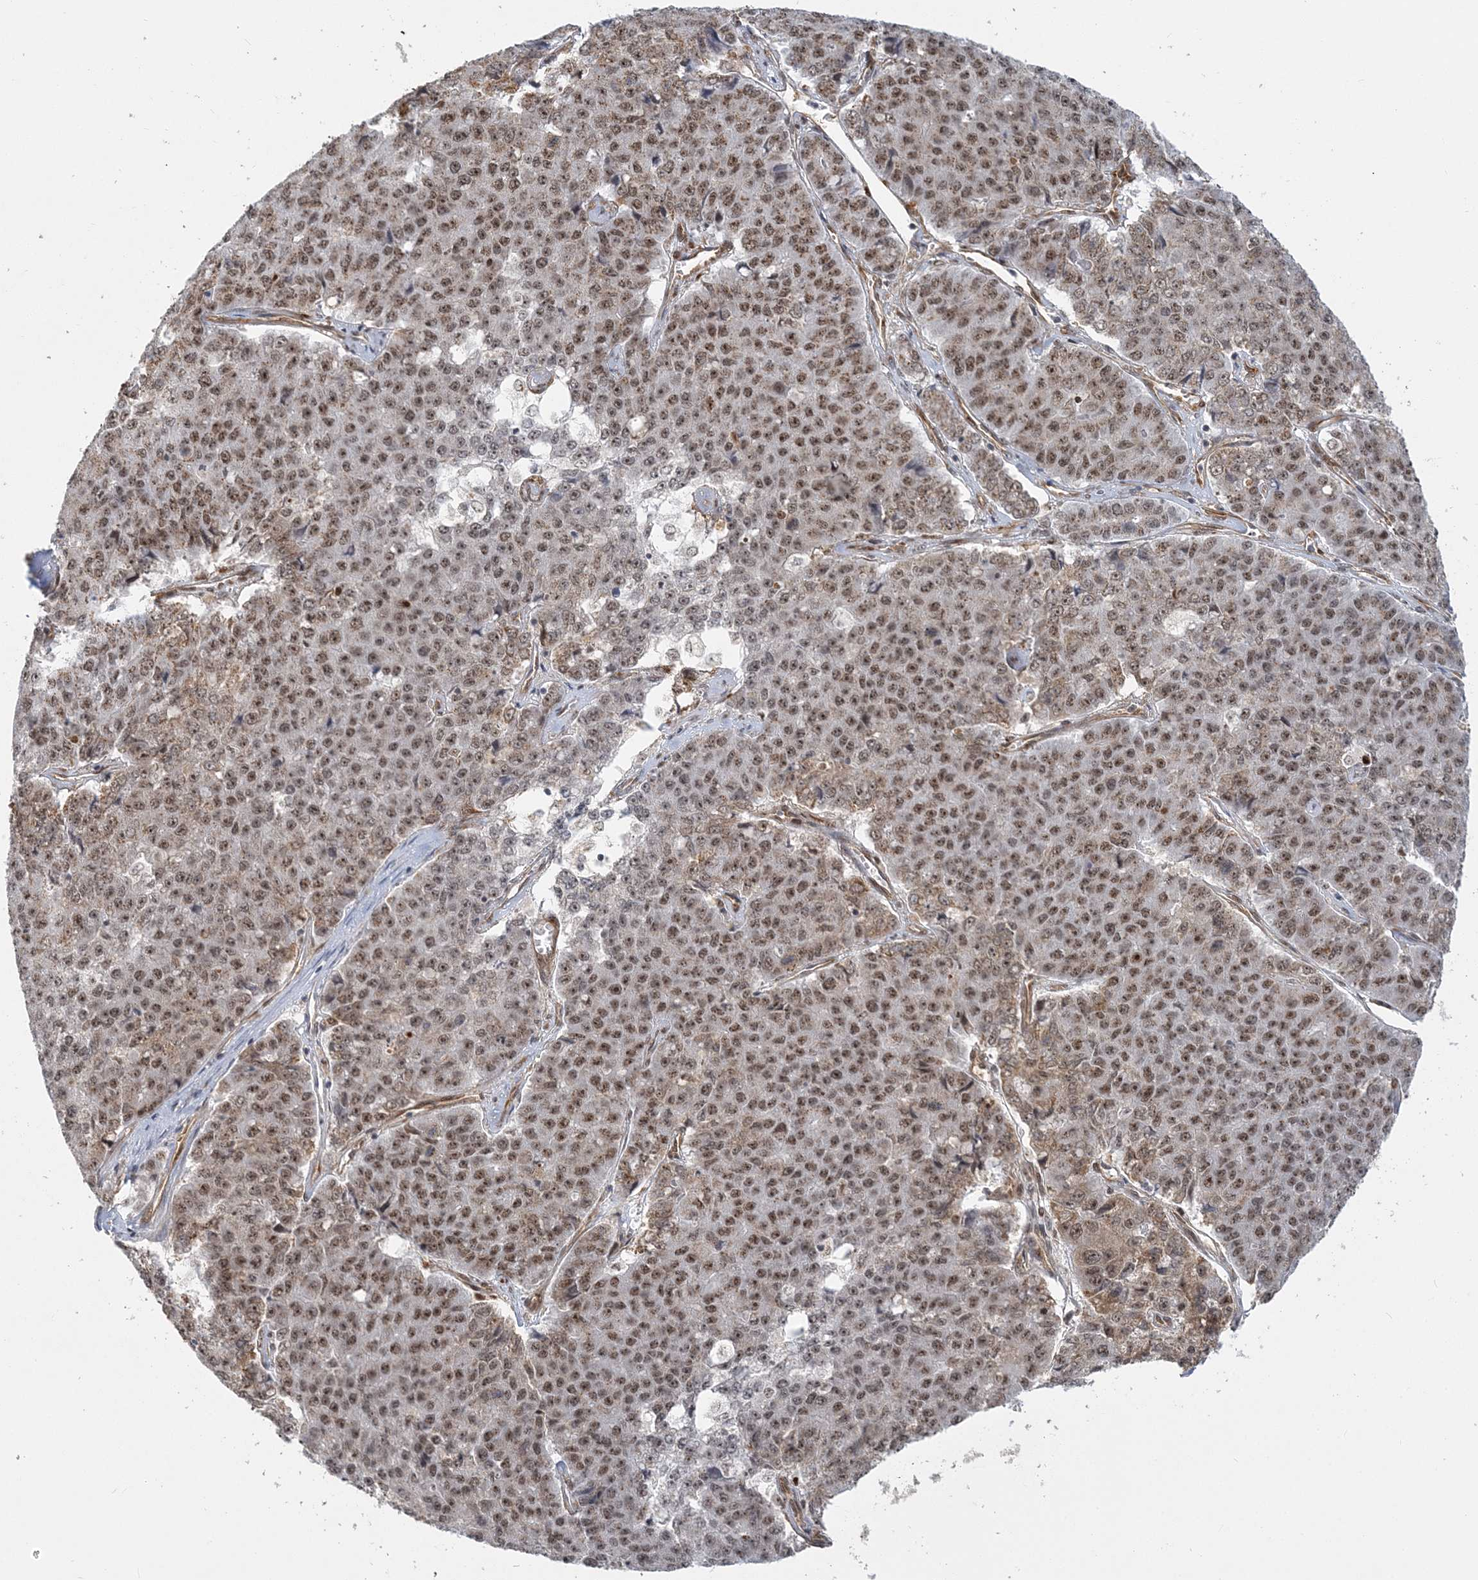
{"staining": {"intensity": "moderate", "quantity": ">75%", "location": "nuclear"}, "tissue": "pancreatic cancer", "cell_type": "Tumor cells", "image_type": "cancer", "snomed": [{"axis": "morphology", "description": "Adenocarcinoma, NOS"}, {"axis": "topography", "description": "Pancreas"}], "caption": "A brown stain shows moderate nuclear staining of a protein in human pancreatic adenocarcinoma tumor cells.", "gene": "PLRG1", "patient": {"sex": "male", "age": 50}}